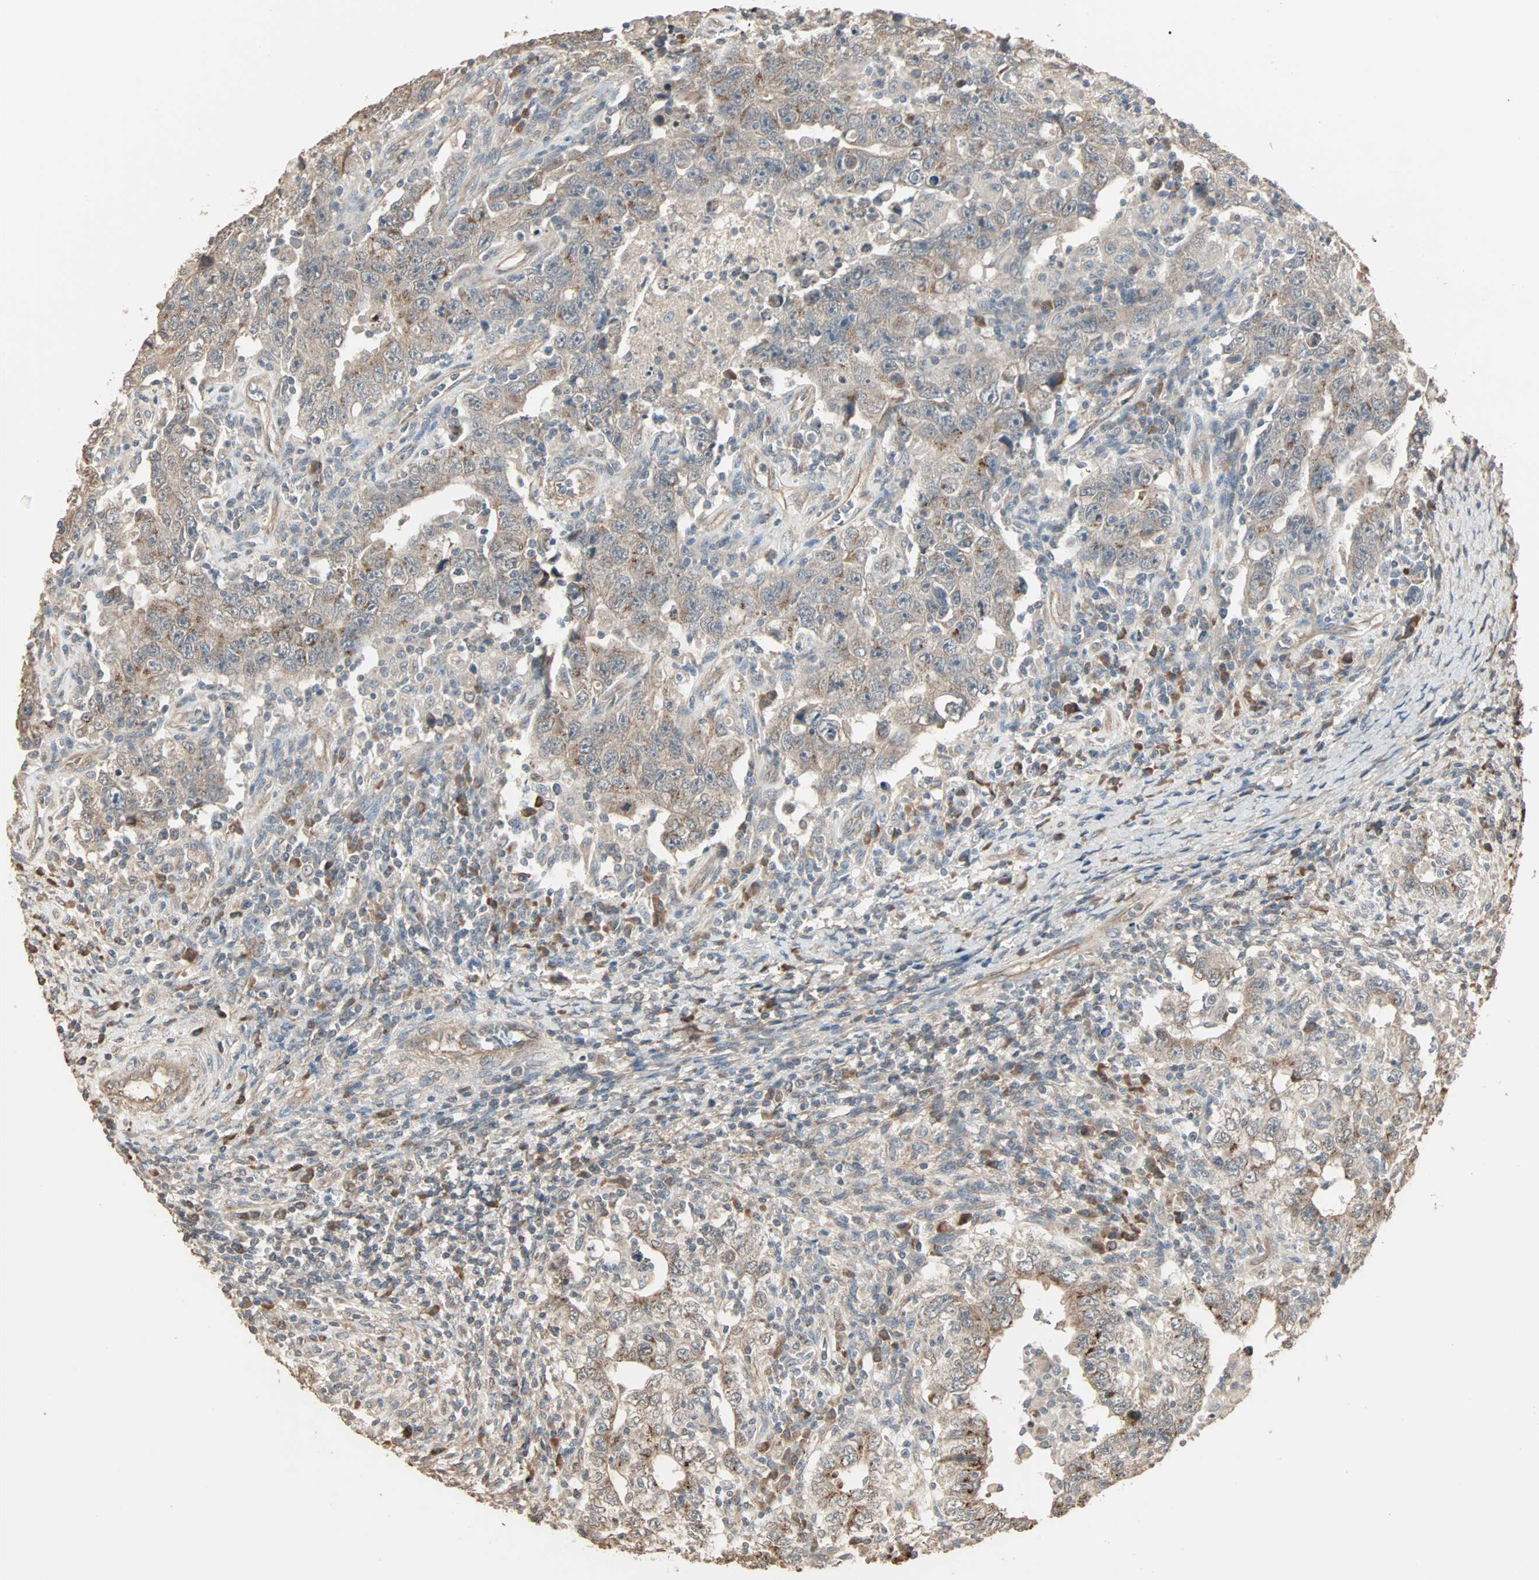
{"staining": {"intensity": "weak", "quantity": ">75%", "location": "cytoplasmic/membranous"}, "tissue": "testis cancer", "cell_type": "Tumor cells", "image_type": "cancer", "snomed": [{"axis": "morphology", "description": "Carcinoma, Embryonal, NOS"}, {"axis": "topography", "description": "Testis"}], "caption": "Testis cancer (embryonal carcinoma) stained for a protein exhibits weak cytoplasmic/membranous positivity in tumor cells.", "gene": "GALNT3", "patient": {"sex": "male", "age": 26}}